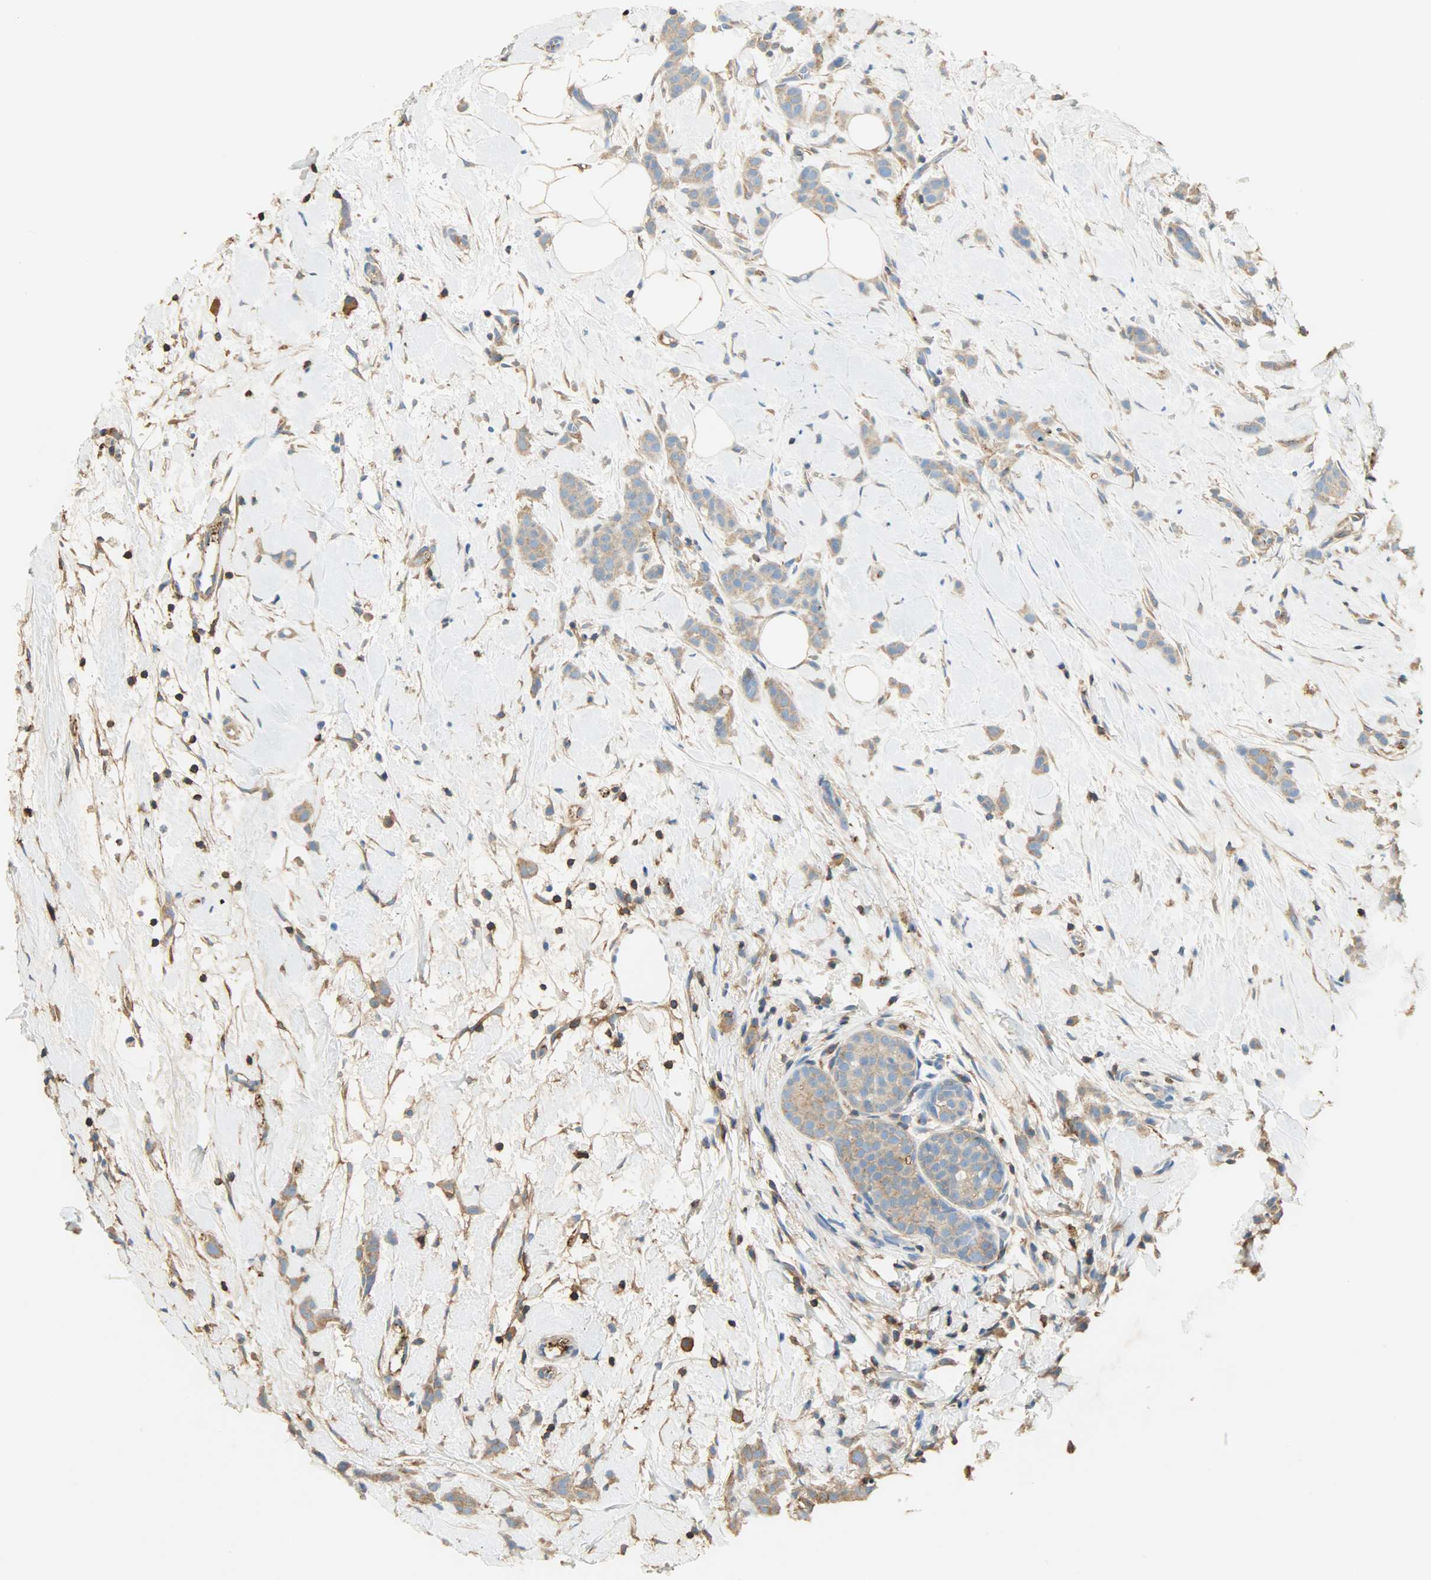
{"staining": {"intensity": "weak", "quantity": ">75%", "location": "cytoplasmic/membranous"}, "tissue": "breast cancer", "cell_type": "Tumor cells", "image_type": "cancer", "snomed": [{"axis": "morphology", "description": "Lobular carcinoma, in situ"}, {"axis": "morphology", "description": "Lobular carcinoma"}, {"axis": "topography", "description": "Breast"}], "caption": "Breast cancer stained with IHC exhibits weak cytoplasmic/membranous expression in approximately >75% of tumor cells.", "gene": "ANXA6", "patient": {"sex": "female", "age": 41}}